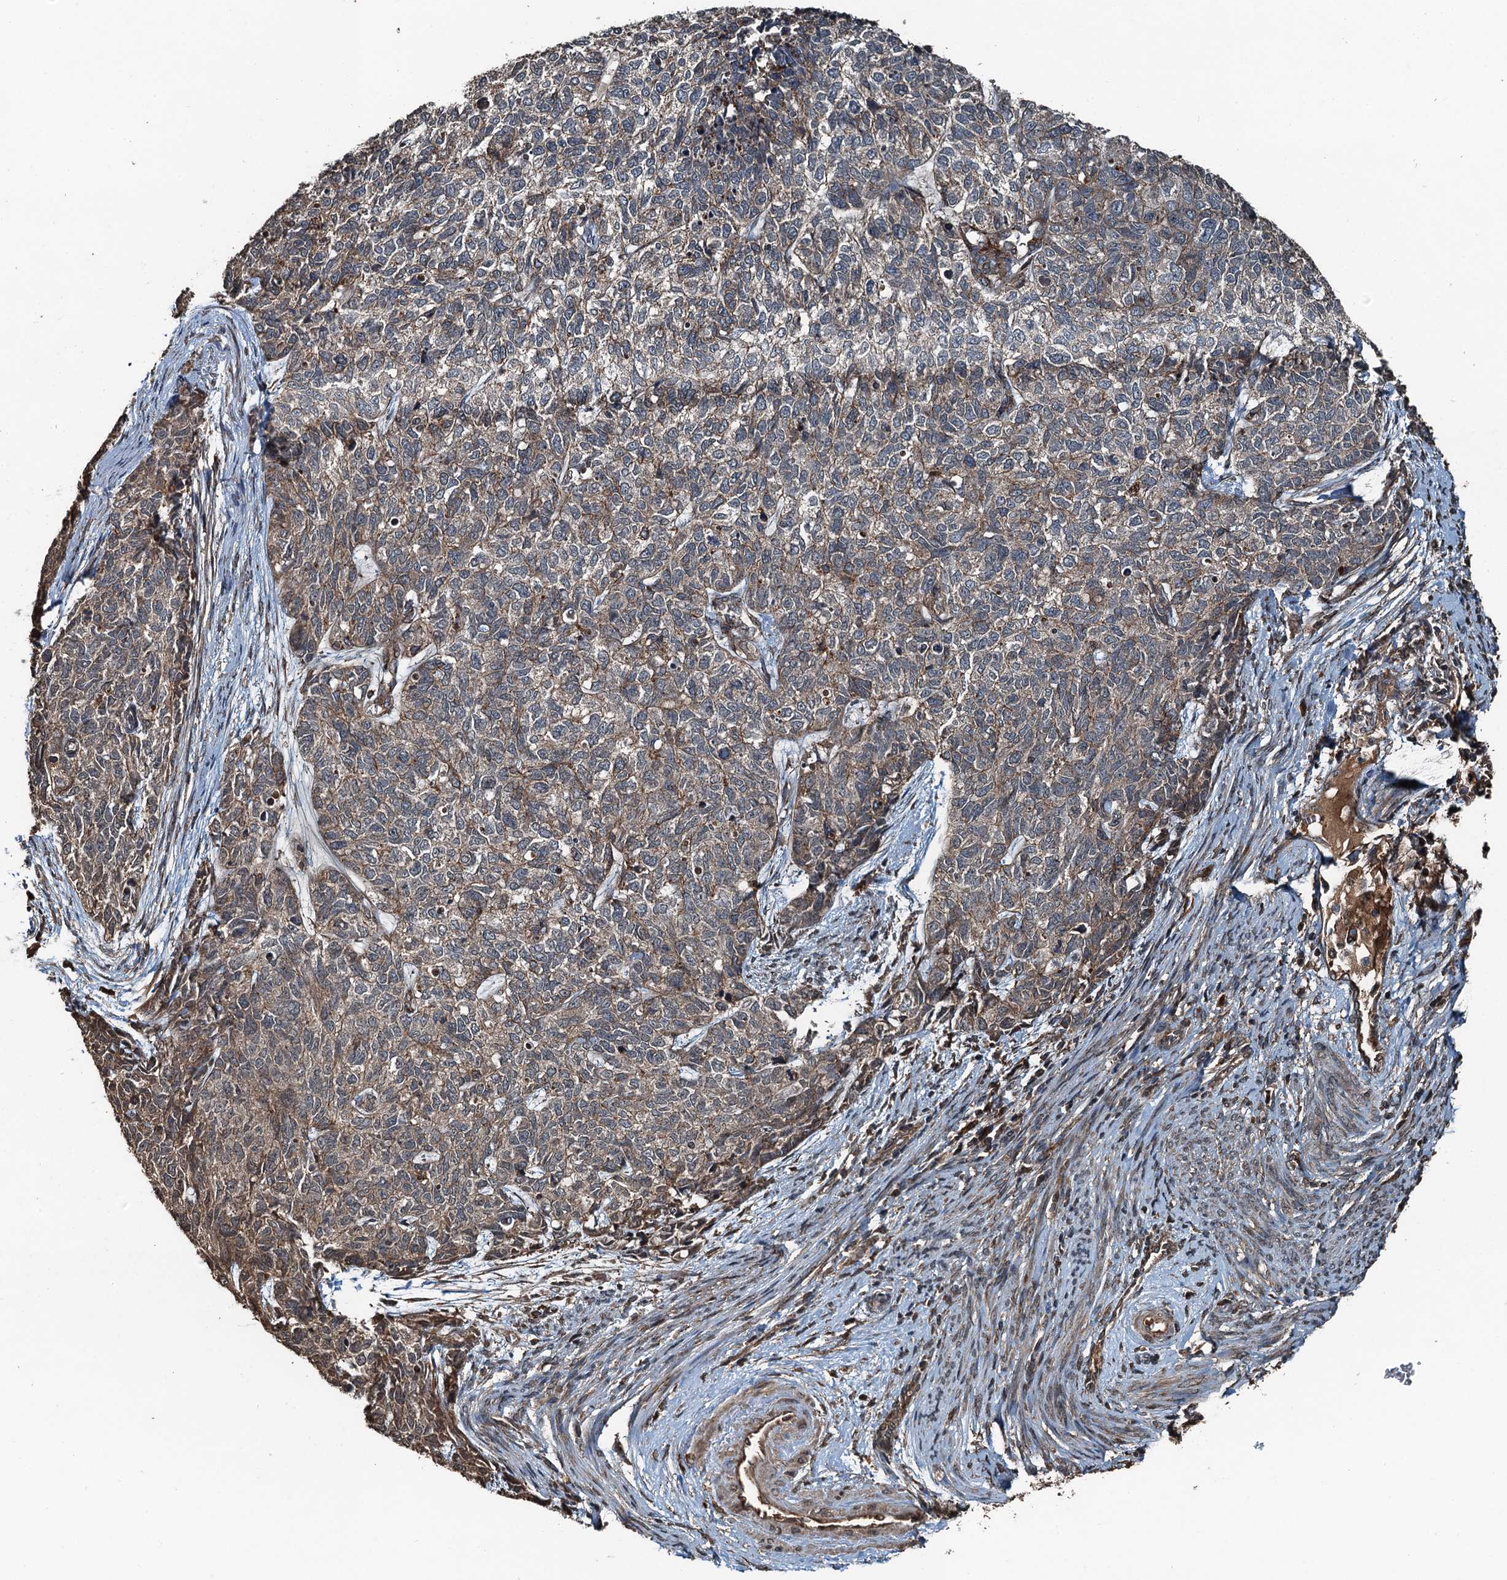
{"staining": {"intensity": "weak", "quantity": ">75%", "location": "cytoplasmic/membranous"}, "tissue": "cervical cancer", "cell_type": "Tumor cells", "image_type": "cancer", "snomed": [{"axis": "morphology", "description": "Squamous cell carcinoma, NOS"}, {"axis": "topography", "description": "Cervix"}], "caption": "Cervical squamous cell carcinoma stained with DAB immunohistochemistry (IHC) exhibits low levels of weak cytoplasmic/membranous expression in approximately >75% of tumor cells.", "gene": "TCTN1", "patient": {"sex": "female", "age": 63}}